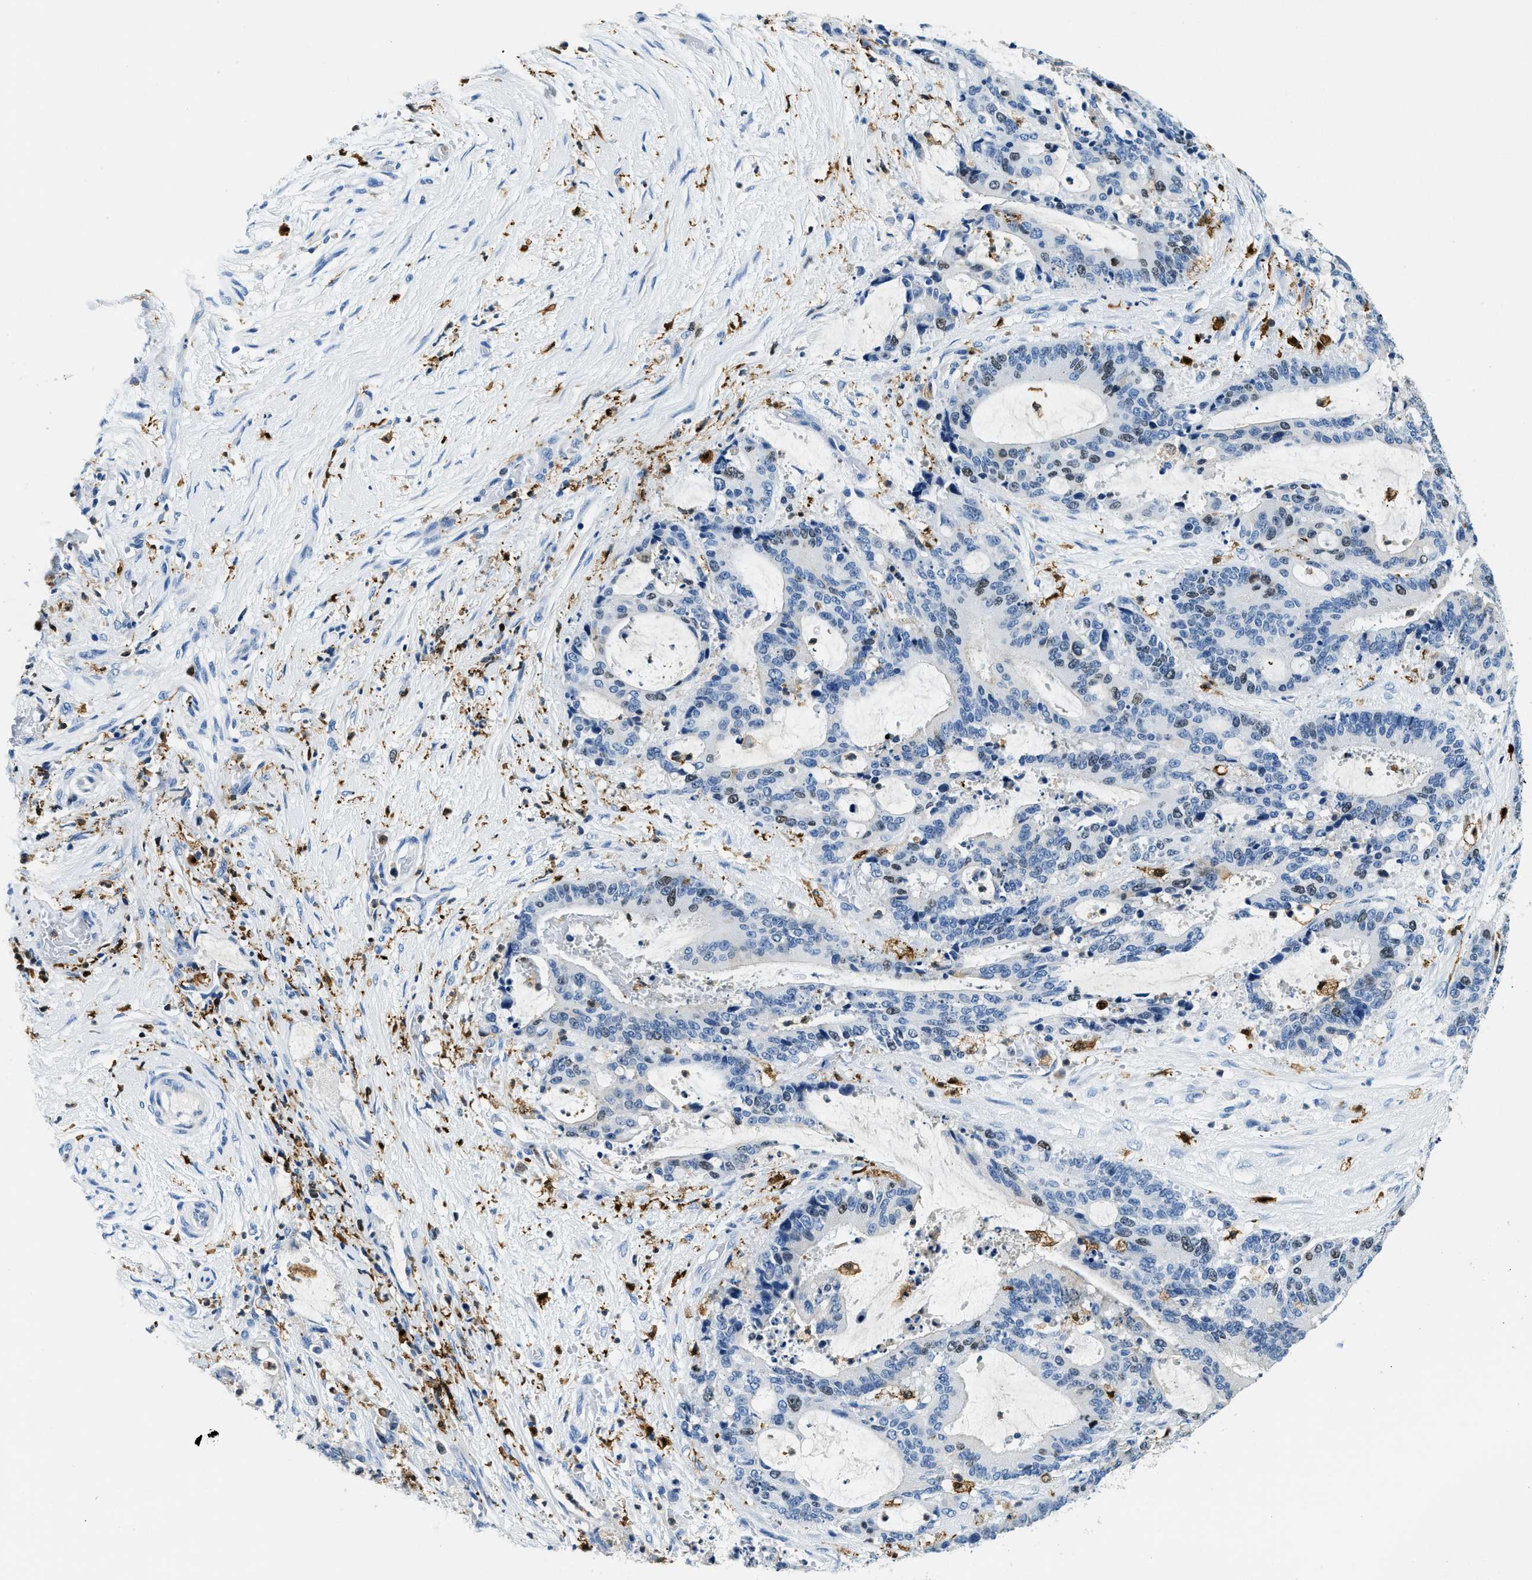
{"staining": {"intensity": "negative", "quantity": "none", "location": "none"}, "tissue": "liver cancer", "cell_type": "Tumor cells", "image_type": "cancer", "snomed": [{"axis": "morphology", "description": "Normal tissue, NOS"}, {"axis": "morphology", "description": "Cholangiocarcinoma"}, {"axis": "topography", "description": "Liver"}, {"axis": "topography", "description": "Peripheral nerve tissue"}], "caption": "An immunohistochemistry photomicrograph of cholangiocarcinoma (liver) is shown. There is no staining in tumor cells of cholangiocarcinoma (liver). (Stains: DAB (3,3'-diaminobenzidine) IHC with hematoxylin counter stain, Microscopy: brightfield microscopy at high magnification).", "gene": "CAPG", "patient": {"sex": "female", "age": 73}}